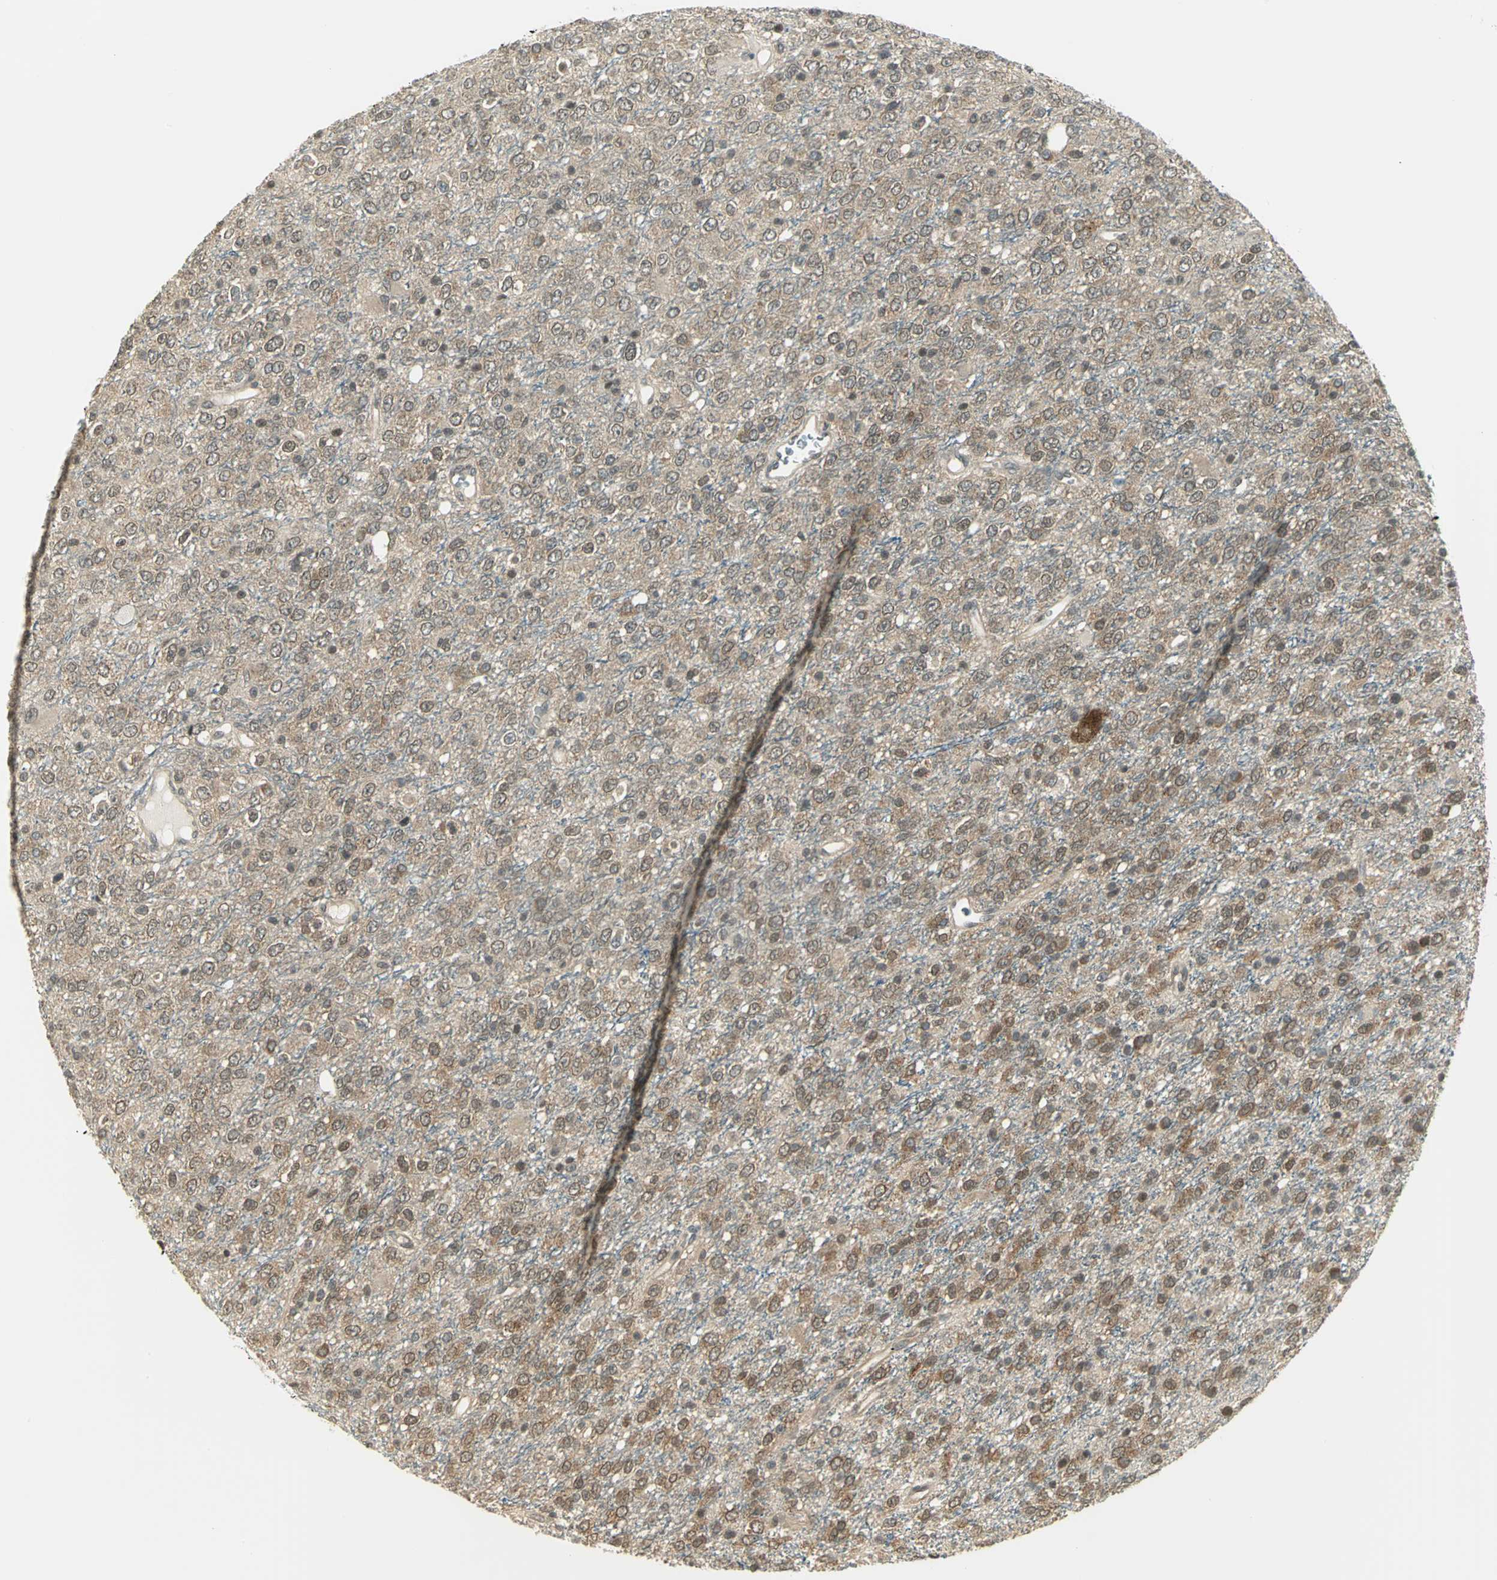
{"staining": {"intensity": "weak", "quantity": ">75%", "location": "cytoplasmic/membranous"}, "tissue": "glioma", "cell_type": "Tumor cells", "image_type": "cancer", "snomed": [{"axis": "morphology", "description": "Glioma, malignant, High grade"}, {"axis": "topography", "description": "pancreas cauda"}], "caption": "Immunohistochemical staining of human glioma demonstrates low levels of weak cytoplasmic/membranous protein staining in about >75% of tumor cells. (IHC, brightfield microscopy, high magnification).", "gene": "CDC34", "patient": {"sex": "male", "age": 60}}